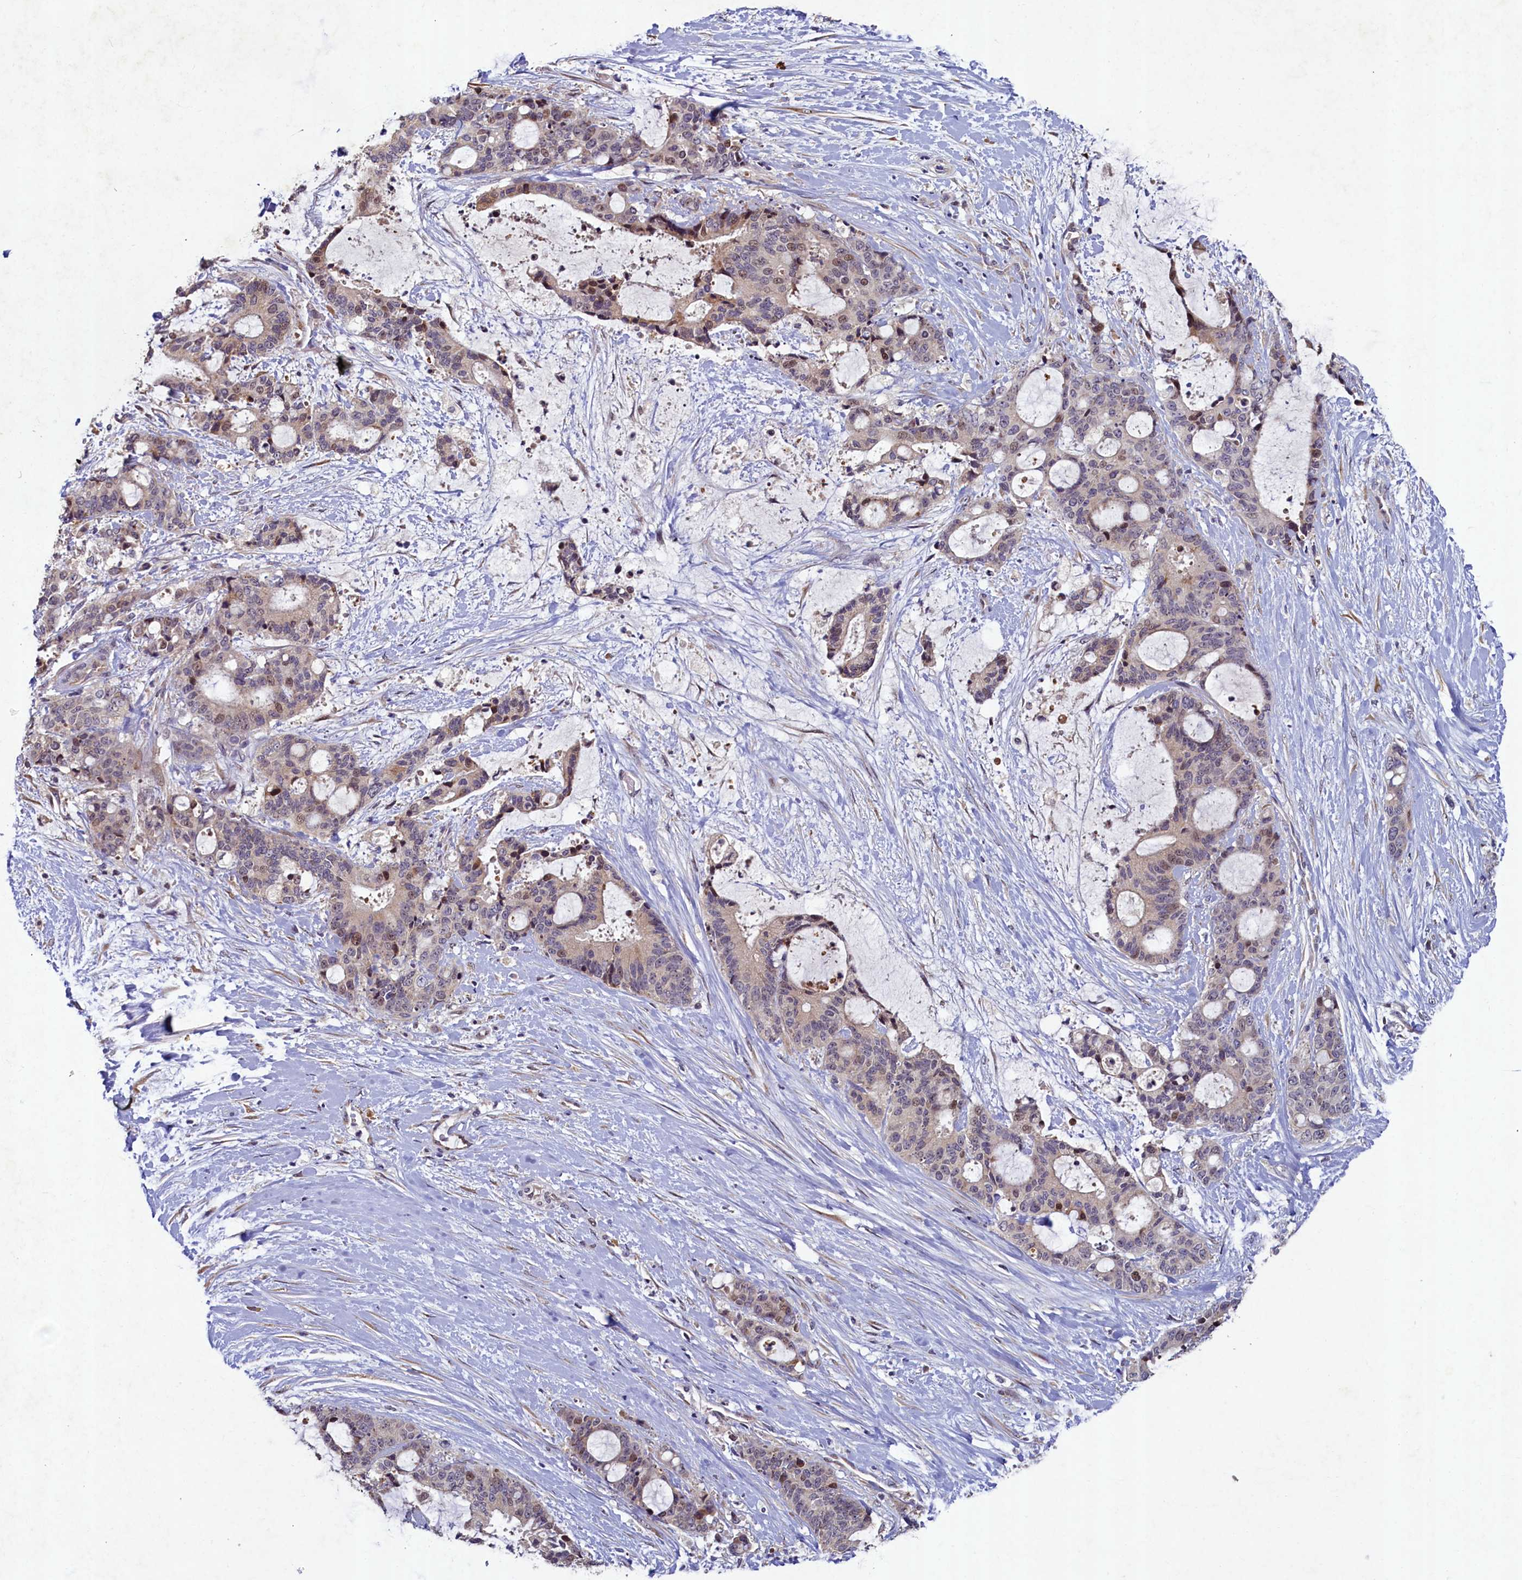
{"staining": {"intensity": "moderate", "quantity": "<25%", "location": "nuclear"}, "tissue": "liver cancer", "cell_type": "Tumor cells", "image_type": "cancer", "snomed": [{"axis": "morphology", "description": "Normal tissue, NOS"}, {"axis": "morphology", "description": "Cholangiocarcinoma"}, {"axis": "topography", "description": "Liver"}, {"axis": "topography", "description": "Peripheral nerve tissue"}], "caption": "Protein expression analysis of human liver cancer reveals moderate nuclear expression in approximately <25% of tumor cells.", "gene": "LATS2", "patient": {"sex": "female", "age": 73}}